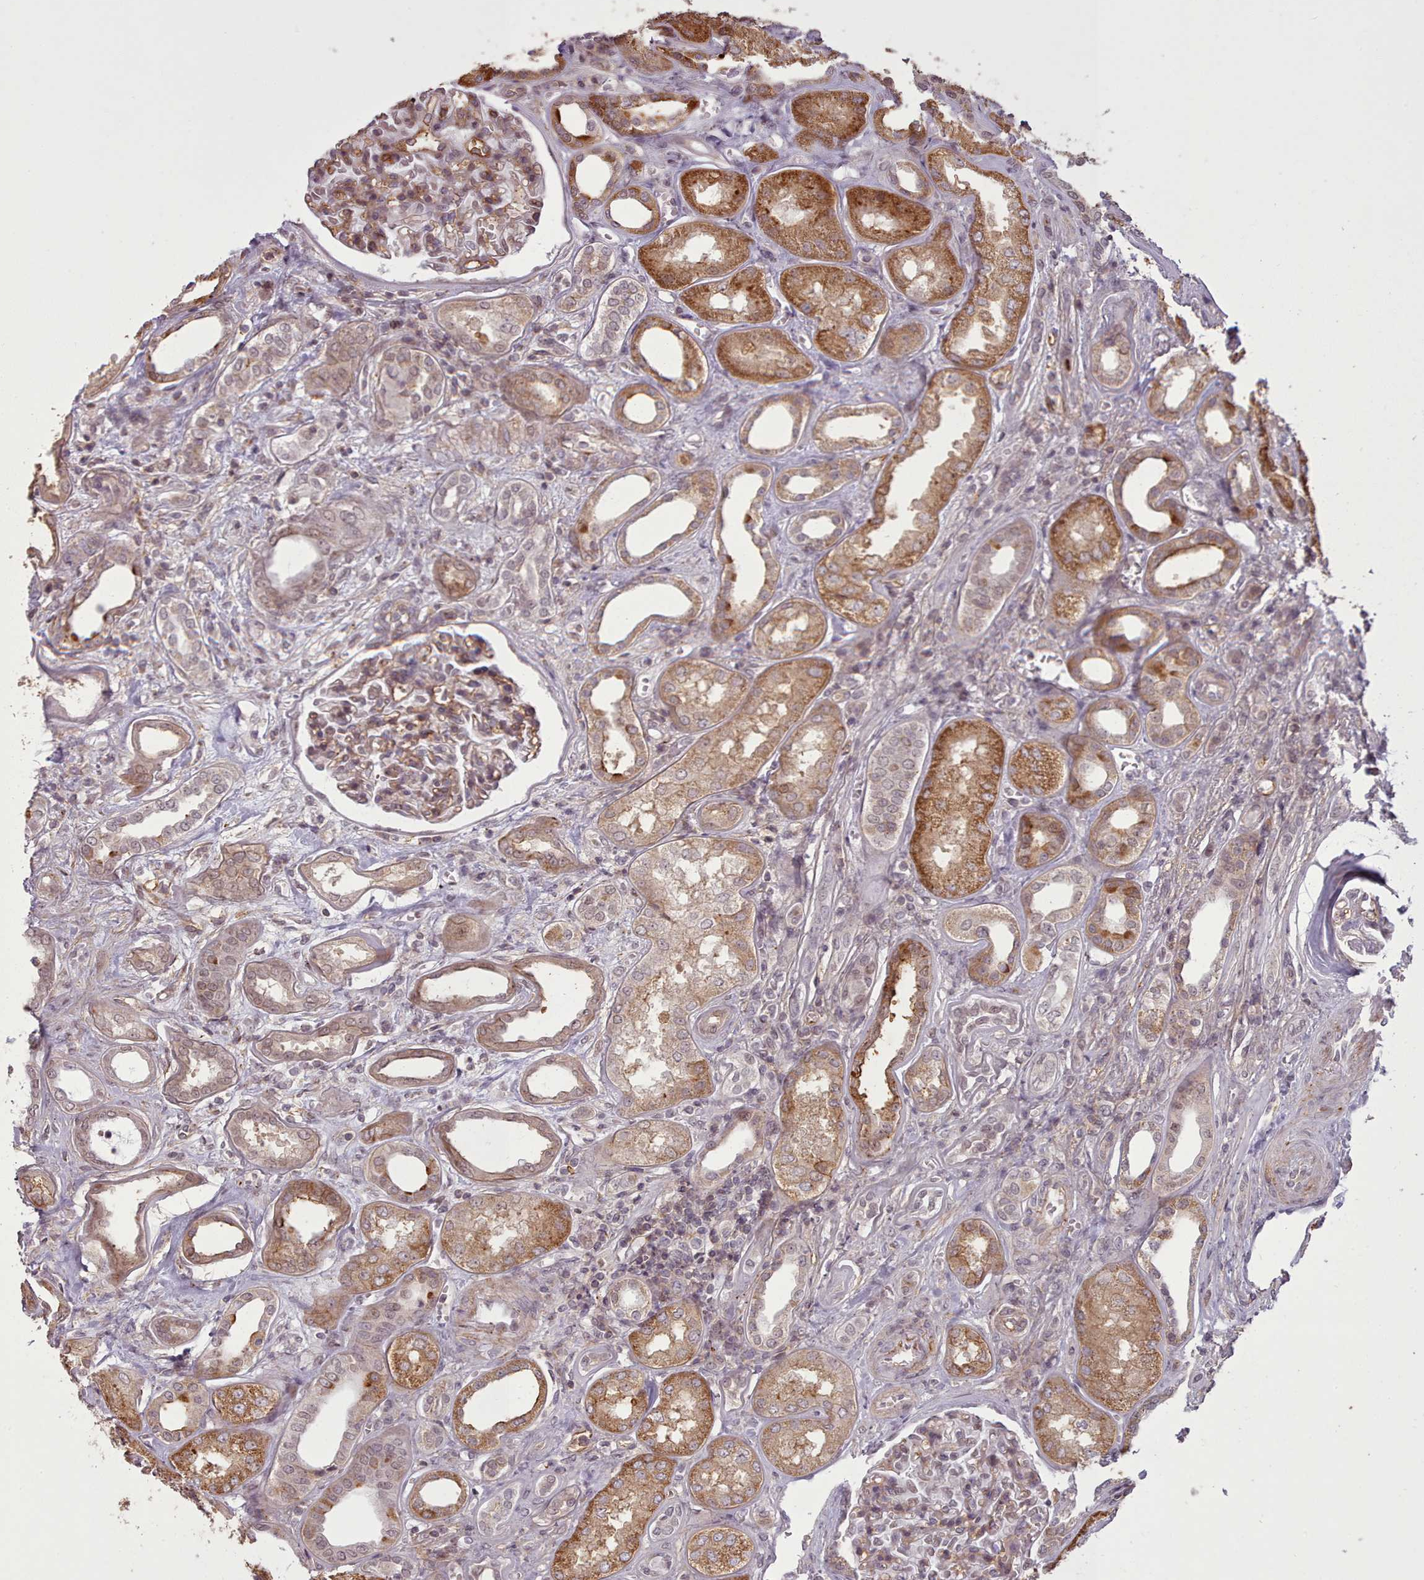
{"staining": {"intensity": "weak", "quantity": "<25%", "location": "cytoplasmic/membranous"}, "tissue": "kidney", "cell_type": "Cells in glomeruli", "image_type": "normal", "snomed": [{"axis": "morphology", "description": "Normal tissue, NOS"}, {"axis": "morphology", "description": "Adenocarcinoma, NOS"}, {"axis": "topography", "description": "Kidney"}], "caption": "Kidney stained for a protein using immunohistochemistry exhibits no expression cells in glomeruli.", "gene": "ZMYM4", "patient": {"sex": "female", "age": 68}}